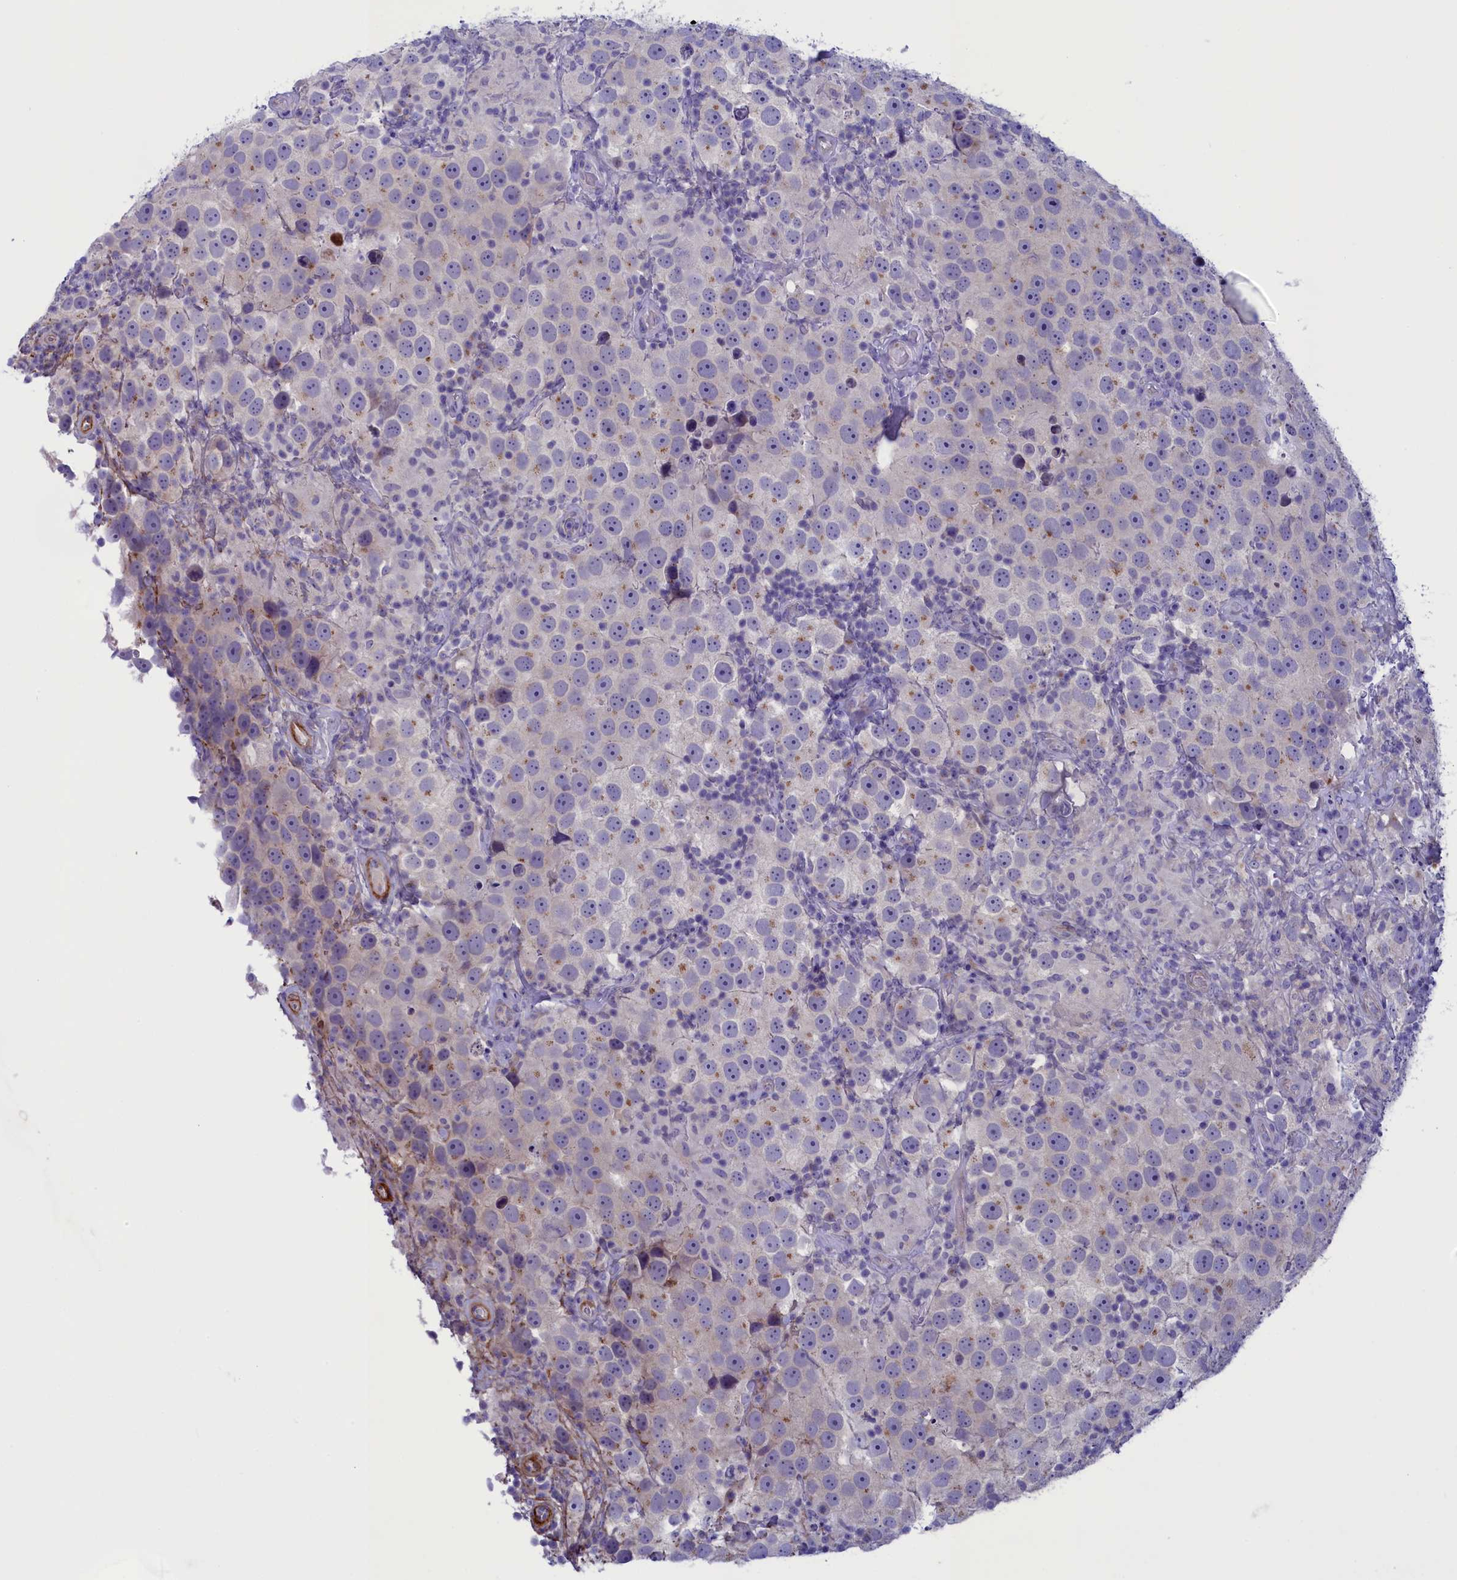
{"staining": {"intensity": "negative", "quantity": "none", "location": "none"}, "tissue": "testis cancer", "cell_type": "Tumor cells", "image_type": "cancer", "snomed": [{"axis": "morphology", "description": "Seminoma, NOS"}, {"axis": "topography", "description": "Testis"}], "caption": "Tumor cells show no significant staining in testis seminoma.", "gene": "LOXL1", "patient": {"sex": "male", "age": 49}}